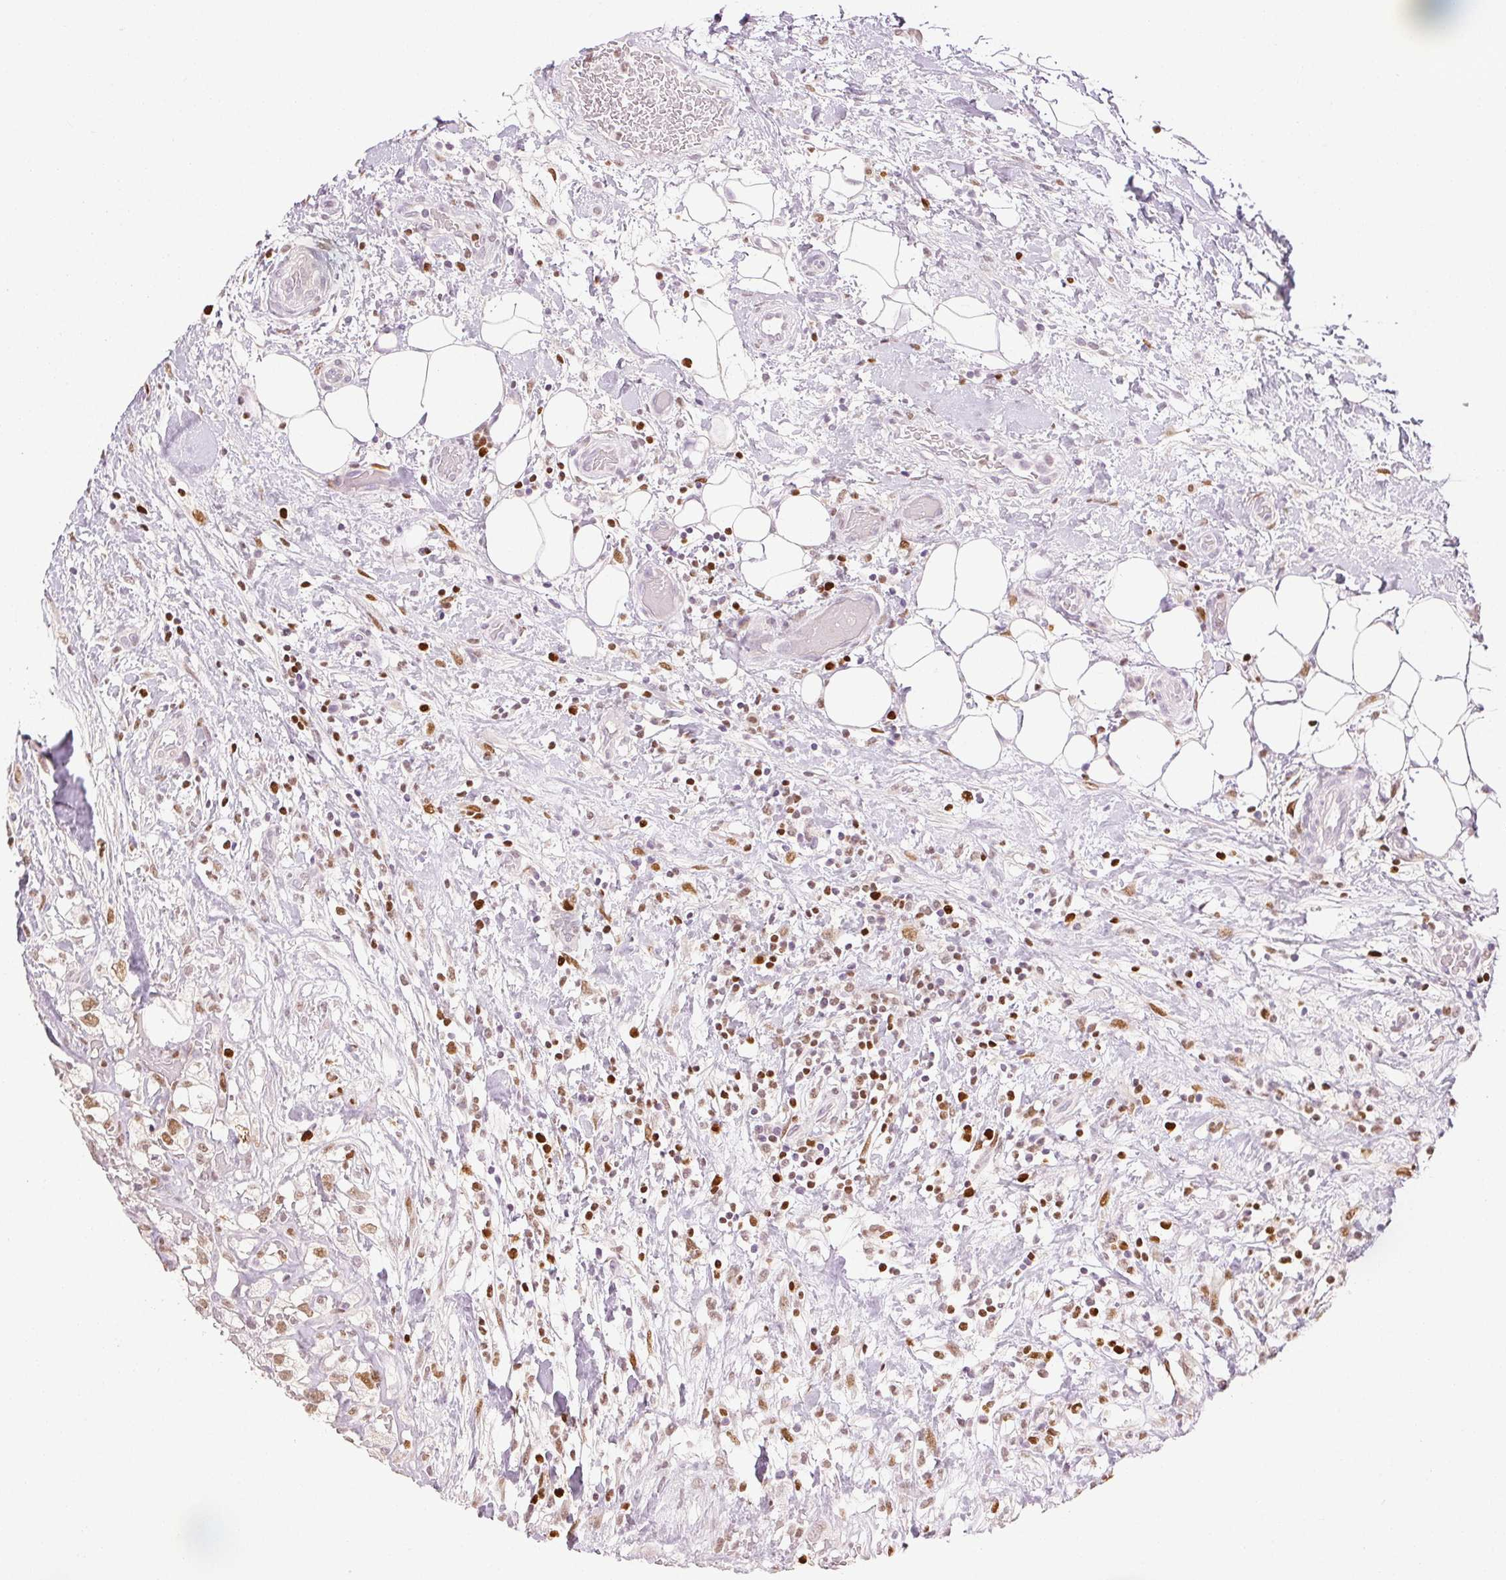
{"staining": {"intensity": "moderate", "quantity": ">75%", "location": "nuclear"}, "tissue": "renal cancer", "cell_type": "Tumor cells", "image_type": "cancer", "snomed": [{"axis": "morphology", "description": "Adenocarcinoma, NOS"}, {"axis": "topography", "description": "Kidney"}], "caption": "Protein positivity by immunohistochemistry reveals moderate nuclear expression in approximately >75% of tumor cells in renal adenocarcinoma.", "gene": "RUNX2", "patient": {"sex": "male", "age": 59}}